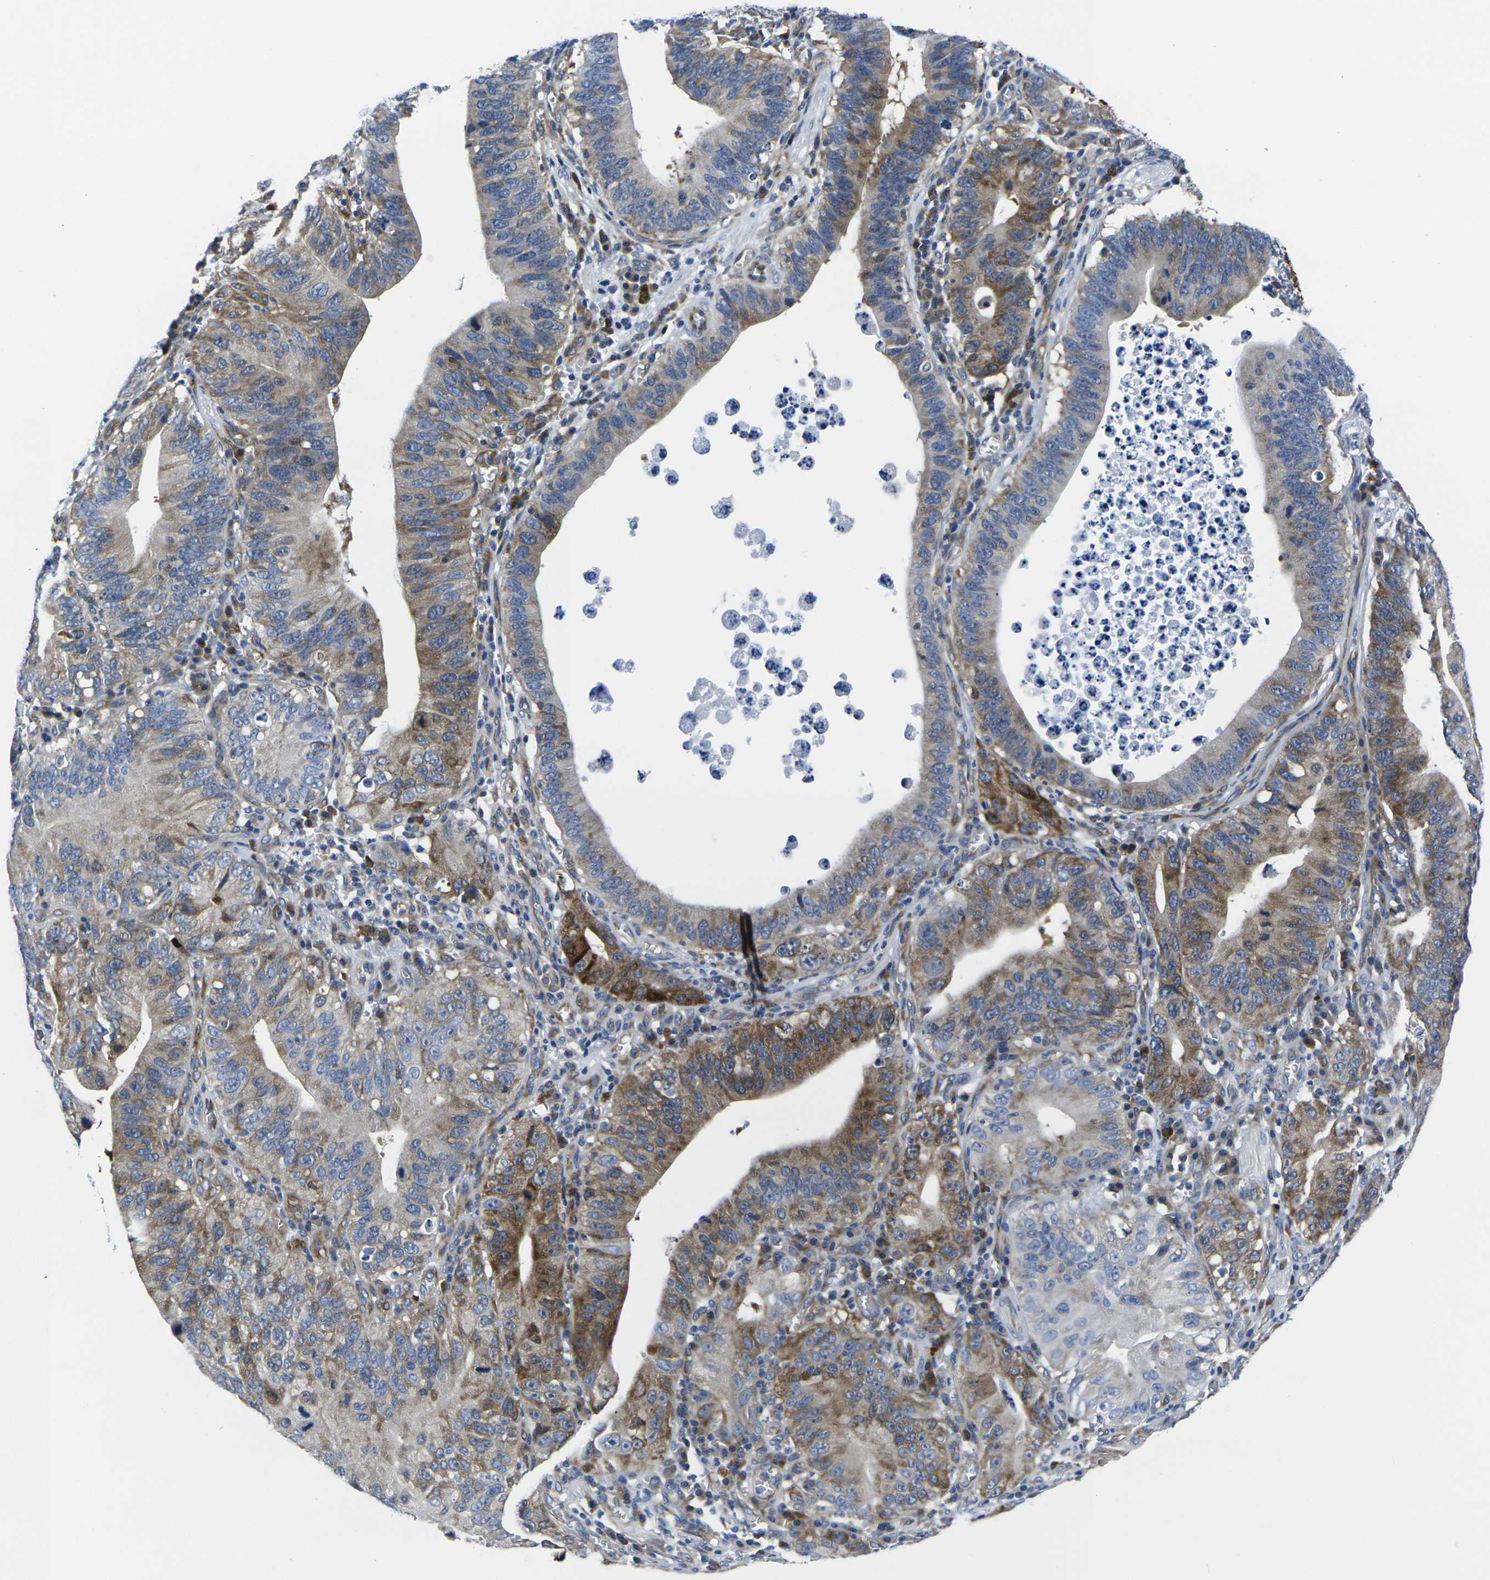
{"staining": {"intensity": "moderate", "quantity": ">75%", "location": "cytoplasmic/membranous"}, "tissue": "stomach cancer", "cell_type": "Tumor cells", "image_type": "cancer", "snomed": [{"axis": "morphology", "description": "Adenocarcinoma, NOS"}, {"axis": "topography", "description": "Stomach"}, {"axis": "topography", "description": "Gastric cardia"}], "caption": "Human adenocarcinoma (stomach) stained with a protein marker exhibits moderate staining in tumor cells.", "gene": "EIF4A1", "patient": {"sex": "male", "age": 59}}